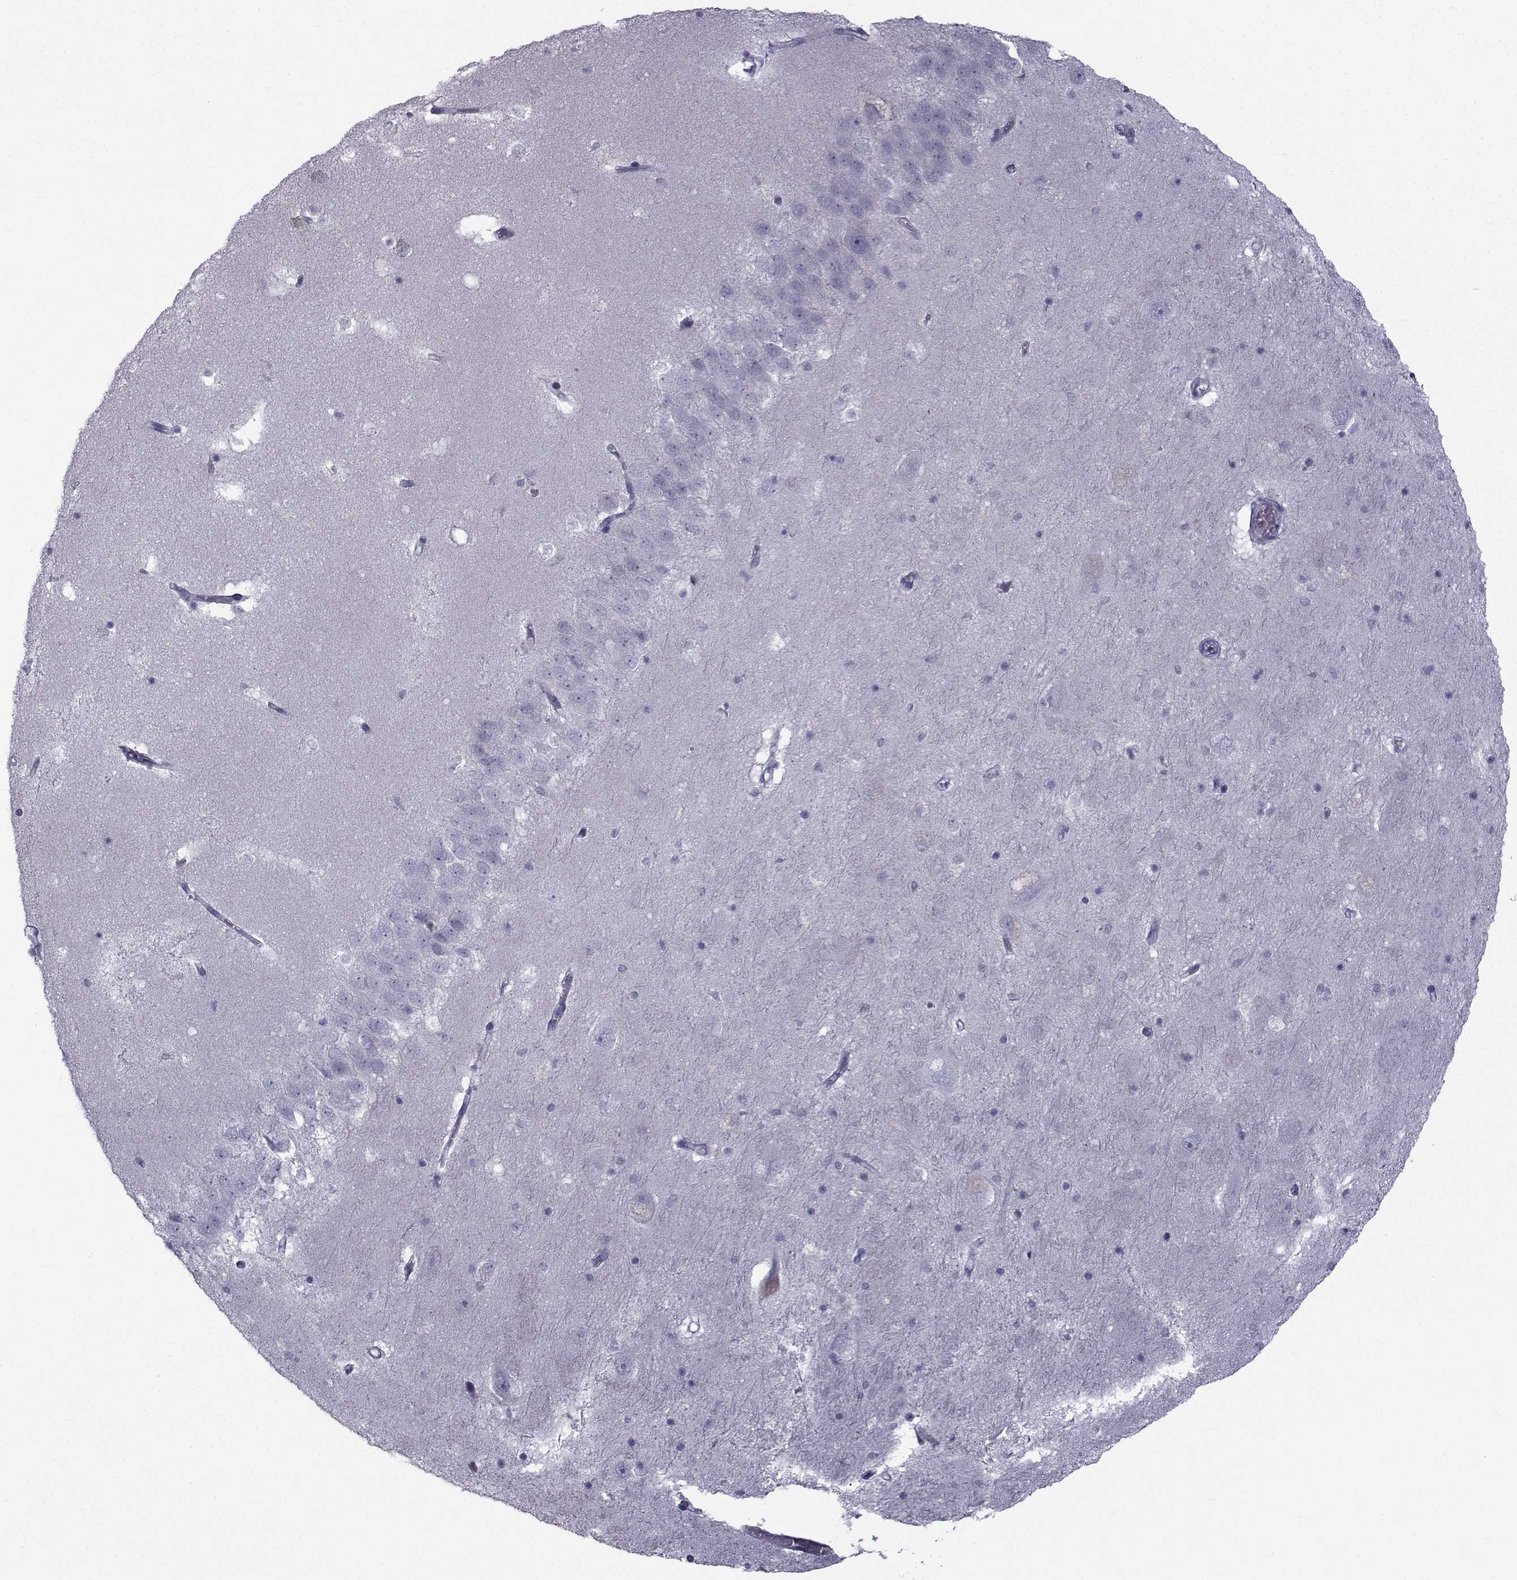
{"staining": {"intensity": "negative", "quantity": "none", "location": "none"}, "tissue": "hippocampus", "cell_type": "Glial cells", "image_type": "normal", "snomed": [{"axis": "morphology", "description": "Normal tissue, NOS"}, {"axis": "topography", "description": "Hippocampus"}], "caption": "IHC micrograph of normal hippocampus: hippocampus stained with DAB (3,3'-diaminobenzidine) displays no significant protein staining in glial cells.", "gene": "FDXR", "patient": {"sex": "male", "age": 58}}